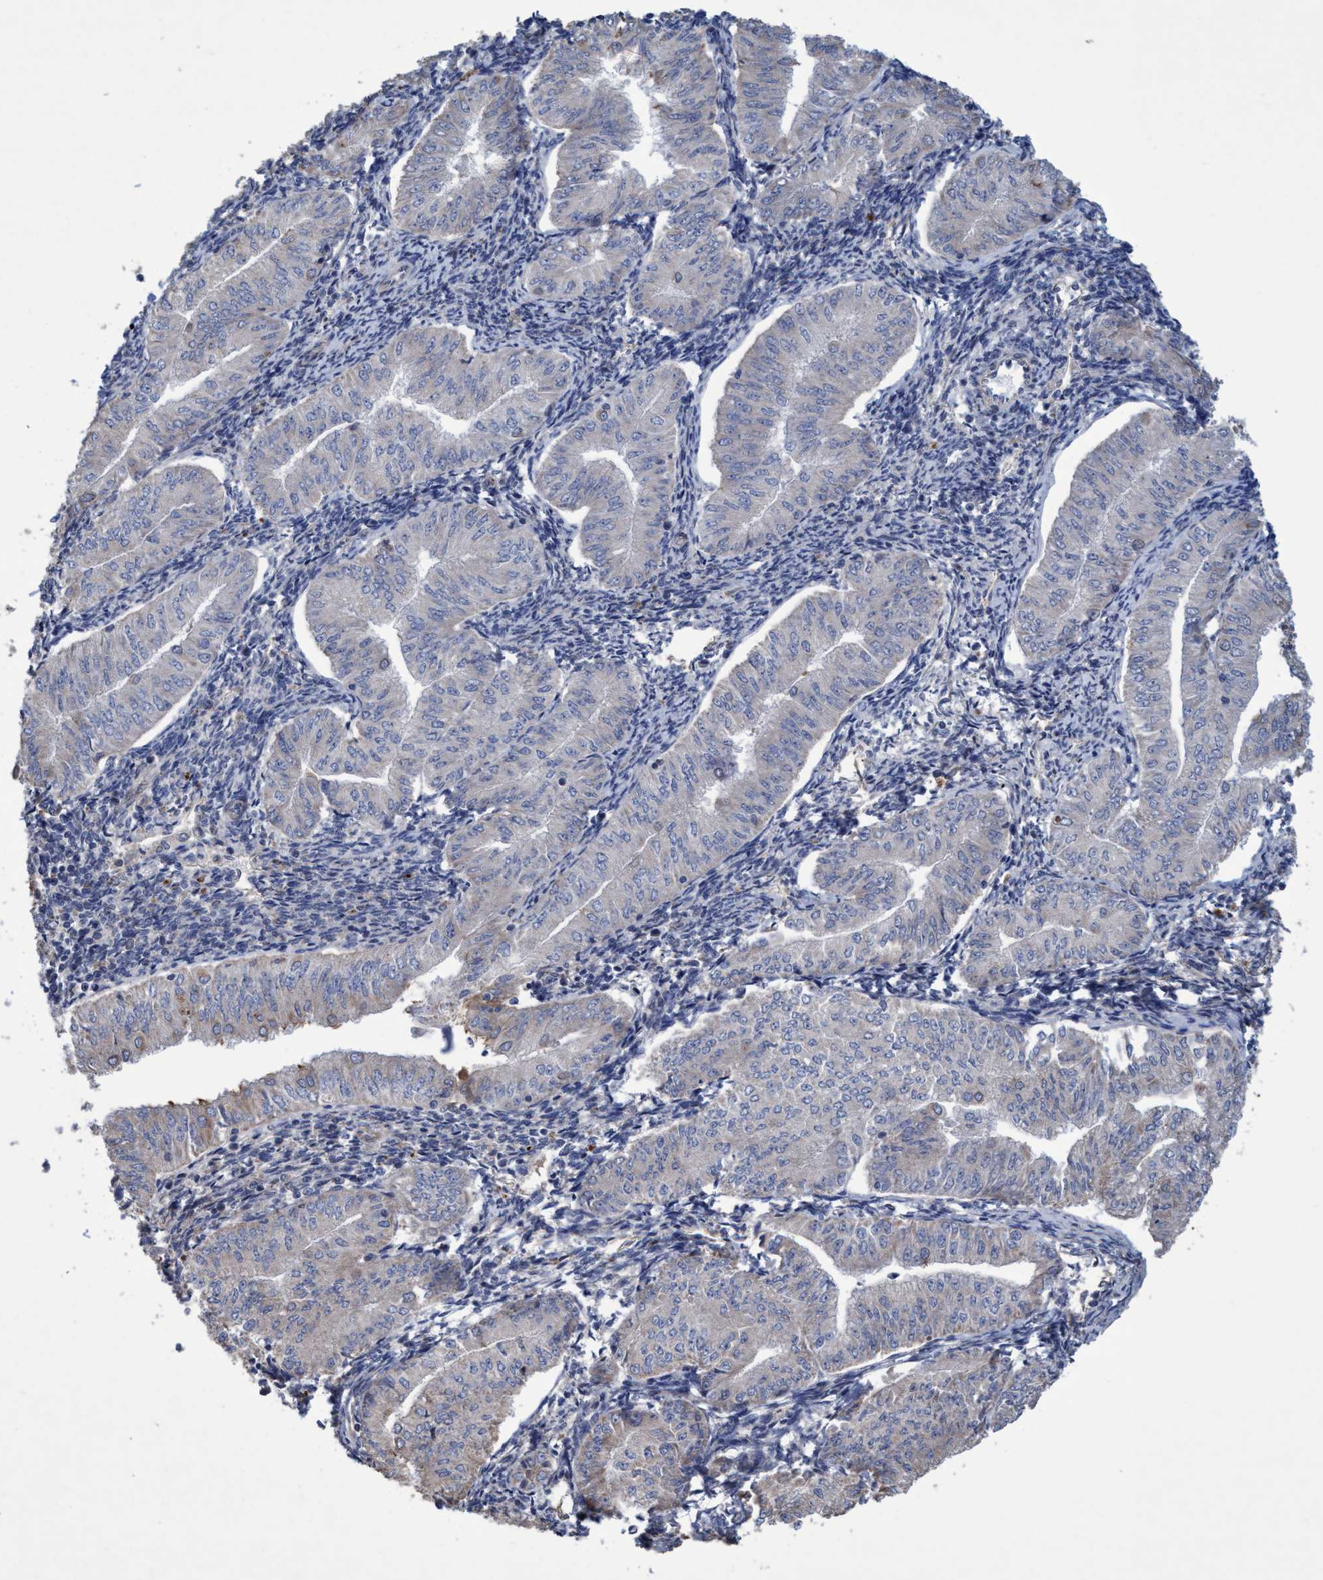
{"staining": {"intensity": "weak", "quantity": "<25%", "location": "cytoplasmic/membranous"}, "tissue": "endometrial cancer", "cell_type": "Tumor cells", "image_type": "cancer", "snomed": [{"axis": "morphology", "description": "Normal tissue, NOS"}, {"axis": "morphology", "description": "Adenocarcinoma, NOS"}, {"axis": "topography", "description": "Endometrium"}], "caption": "Endometrial adenocarcinoma stained for a protein using immunohistochemistry (IHC) shows no expression tumor cells.", "gene": "BICD2", "patient": {"sex": "female", "age": 53}}